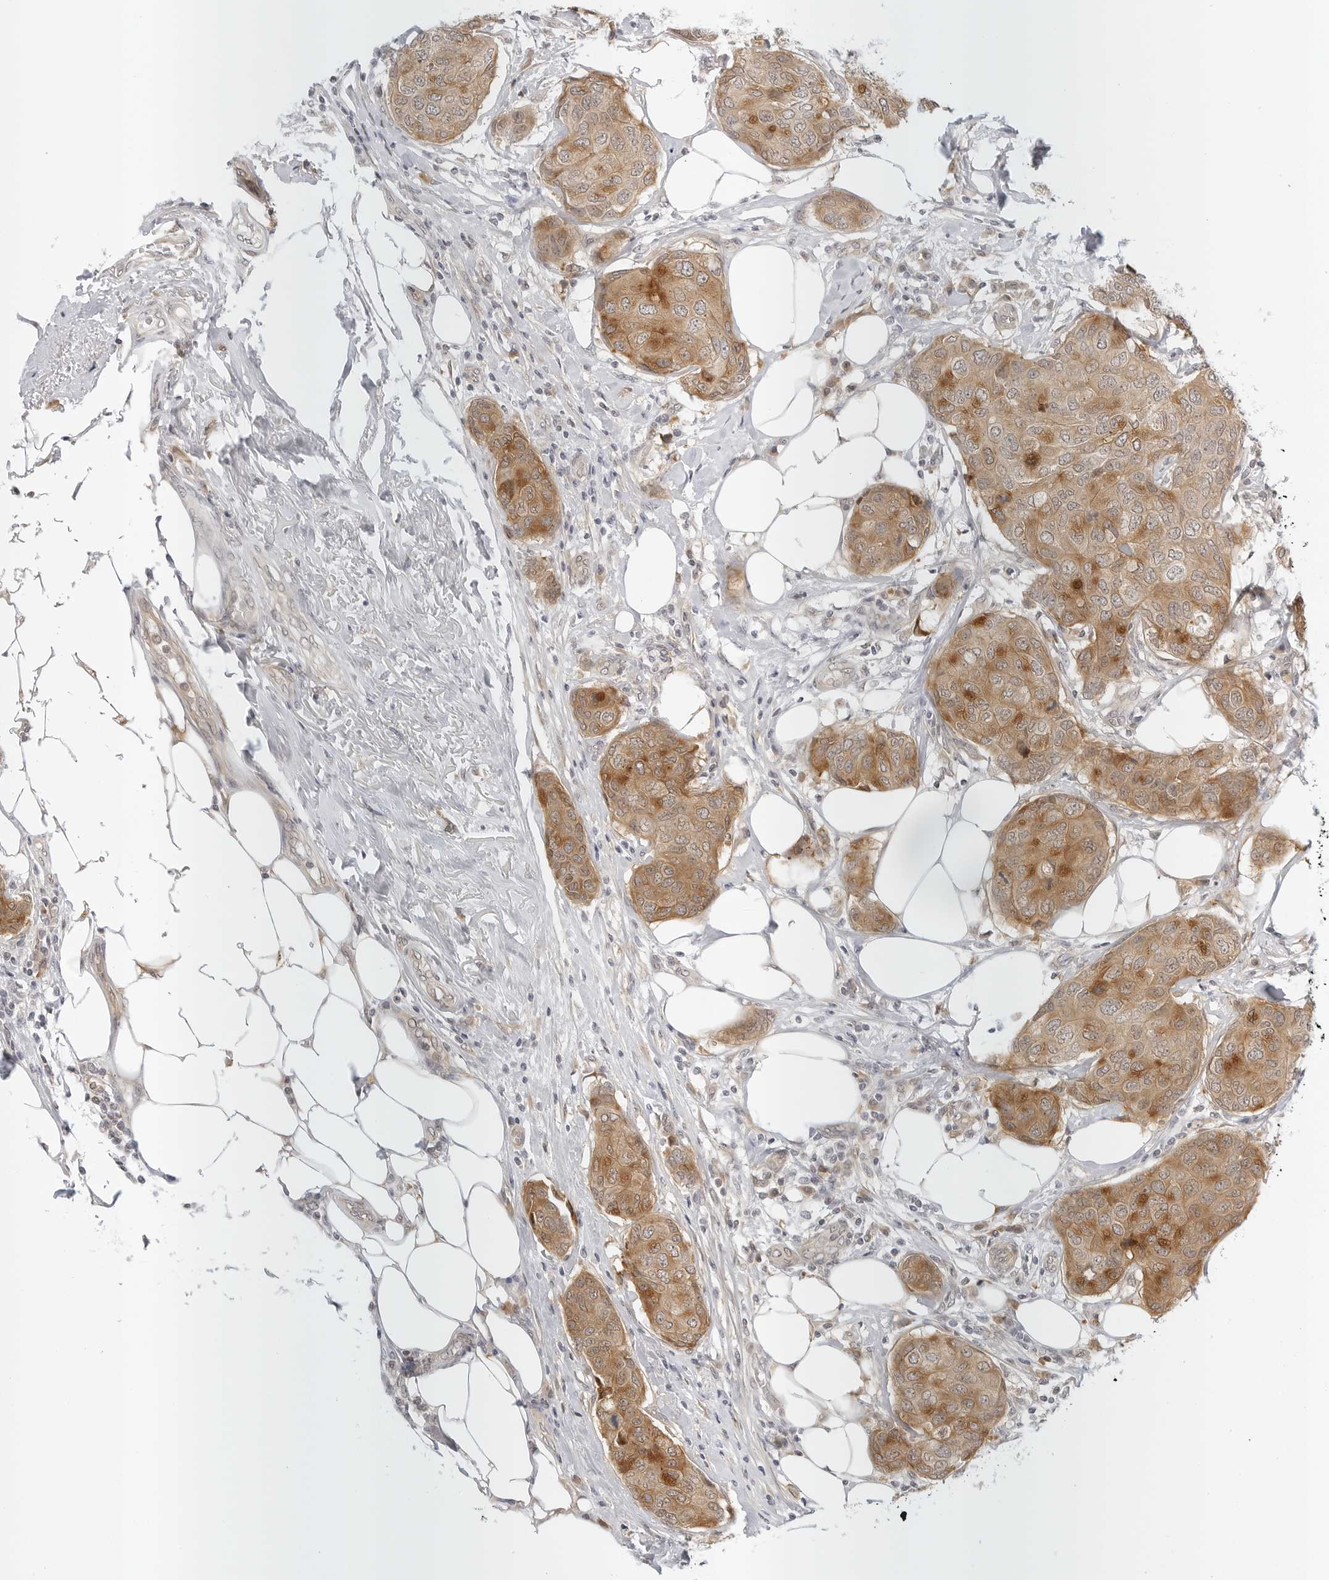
{"staining": {"intensity": "moderate", "quantity": ">75%", "location": "cytoplasmic/membranous"}, "tissue": "breast cancer", "cell_type": "Tumor cells", "image_type": "cancer", "snomed": [{"axis": "morphology", "description": "Duct carcinoma"}, {"axis": "topography", "description": "Breast"}], "caption": "Approximately >75% of tumor cells in human breast cancer display moderate cytoplasmic/membranous protein positivity as visualized by brown immunohistochemical staining.", "gene": "TCP1", "patient": {"sex": "female", "age": 80}}